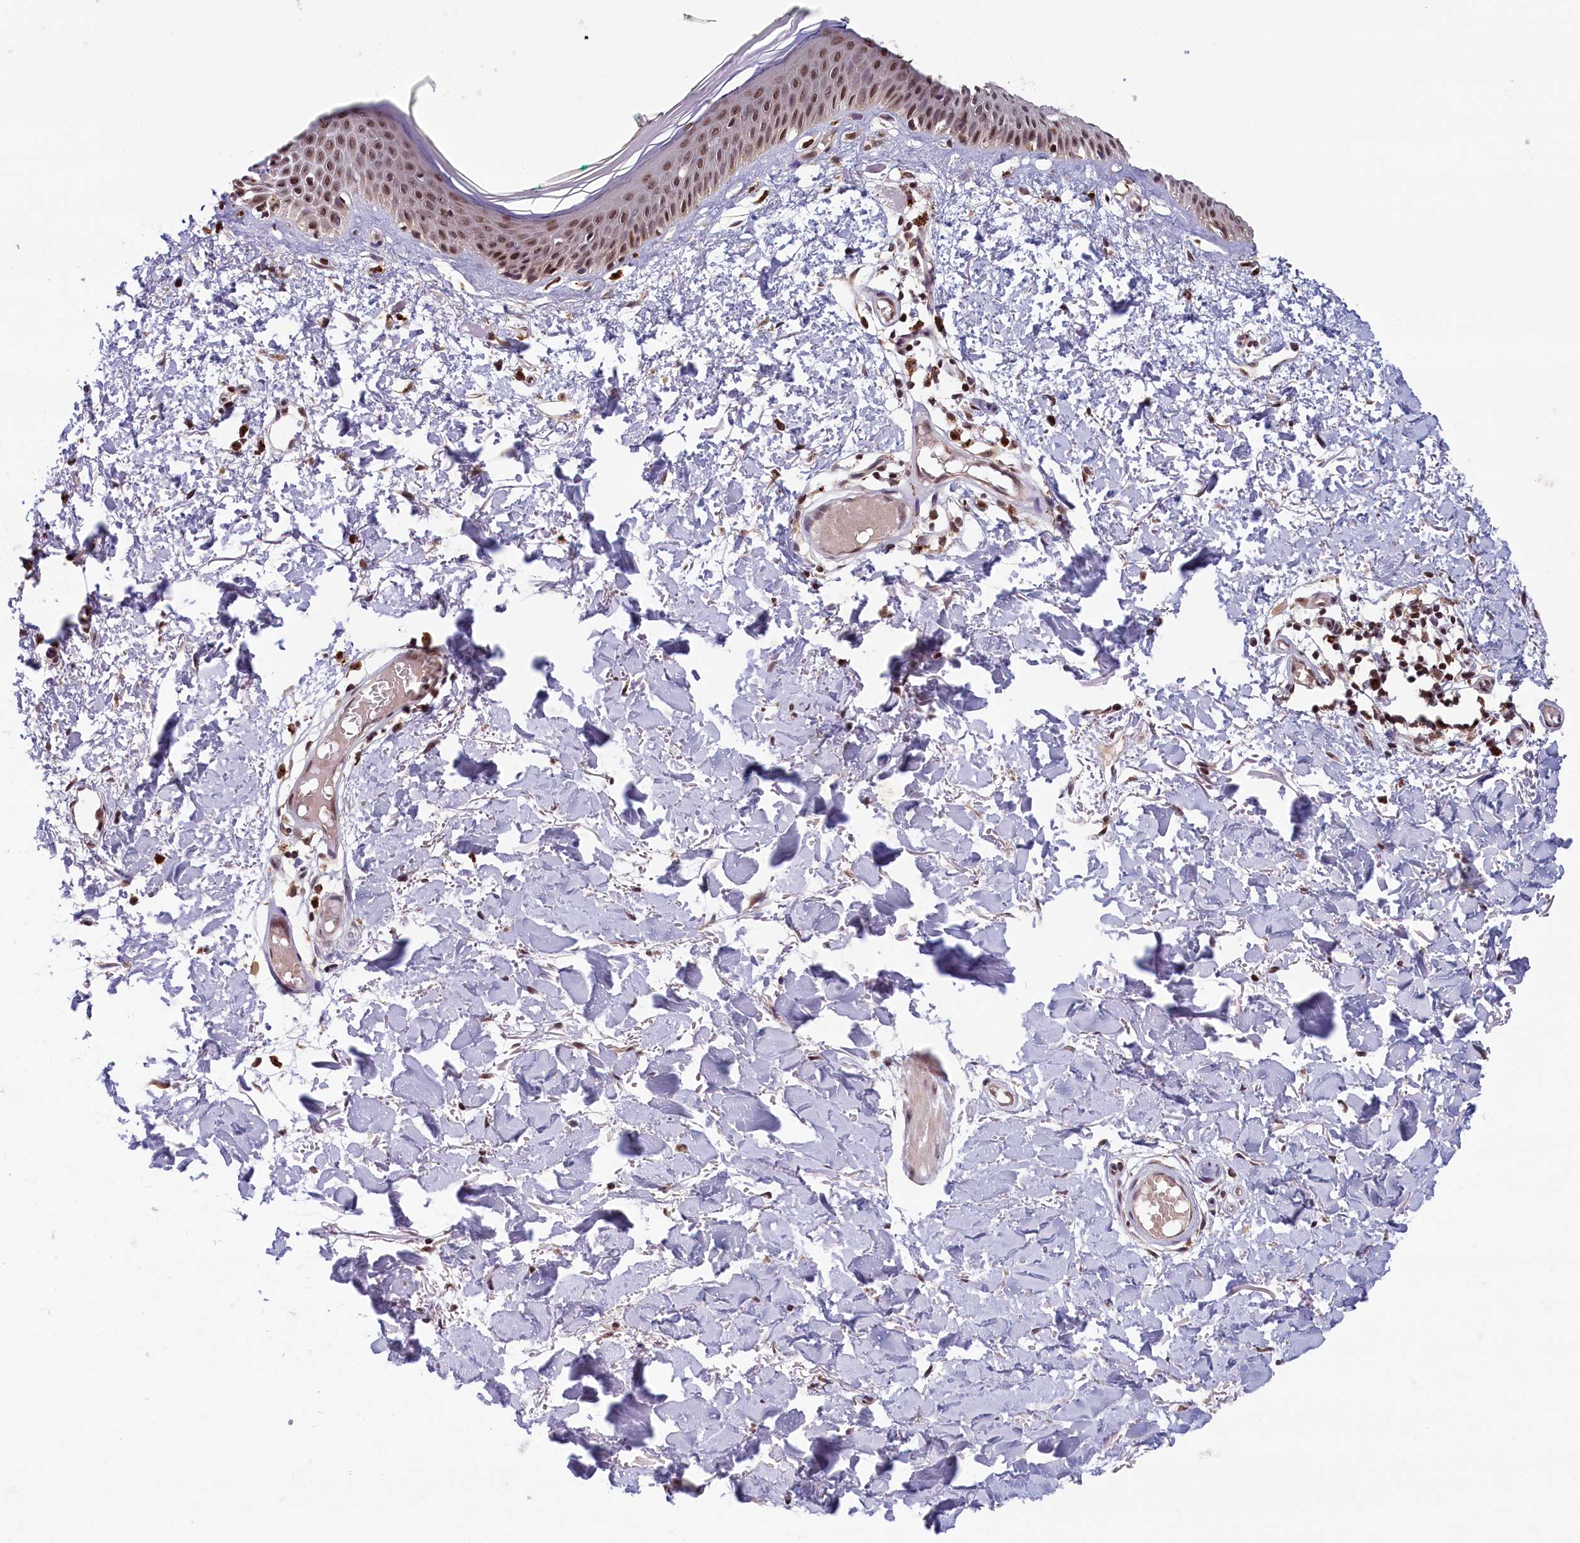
{"staining": {"intensity": "moderate", "quantity": ">75%", "location": "nuclear"}, "tissue": "skin", "cell_type": "Fibroblasts", "image_type": "normal", "snomed": [{"axis": "morphology", "description": "Normal tissue, NOS"}, {"axis": "topography", "description": "Skin"}], "caption": "Immunohistochemistry (DAB) staining of benign human skin exhibits moderate nuclear protein positivity in about >75% of fibroblasts.", "gene": "KCNK6", "patient": {"sex": "male", "age": 62}}